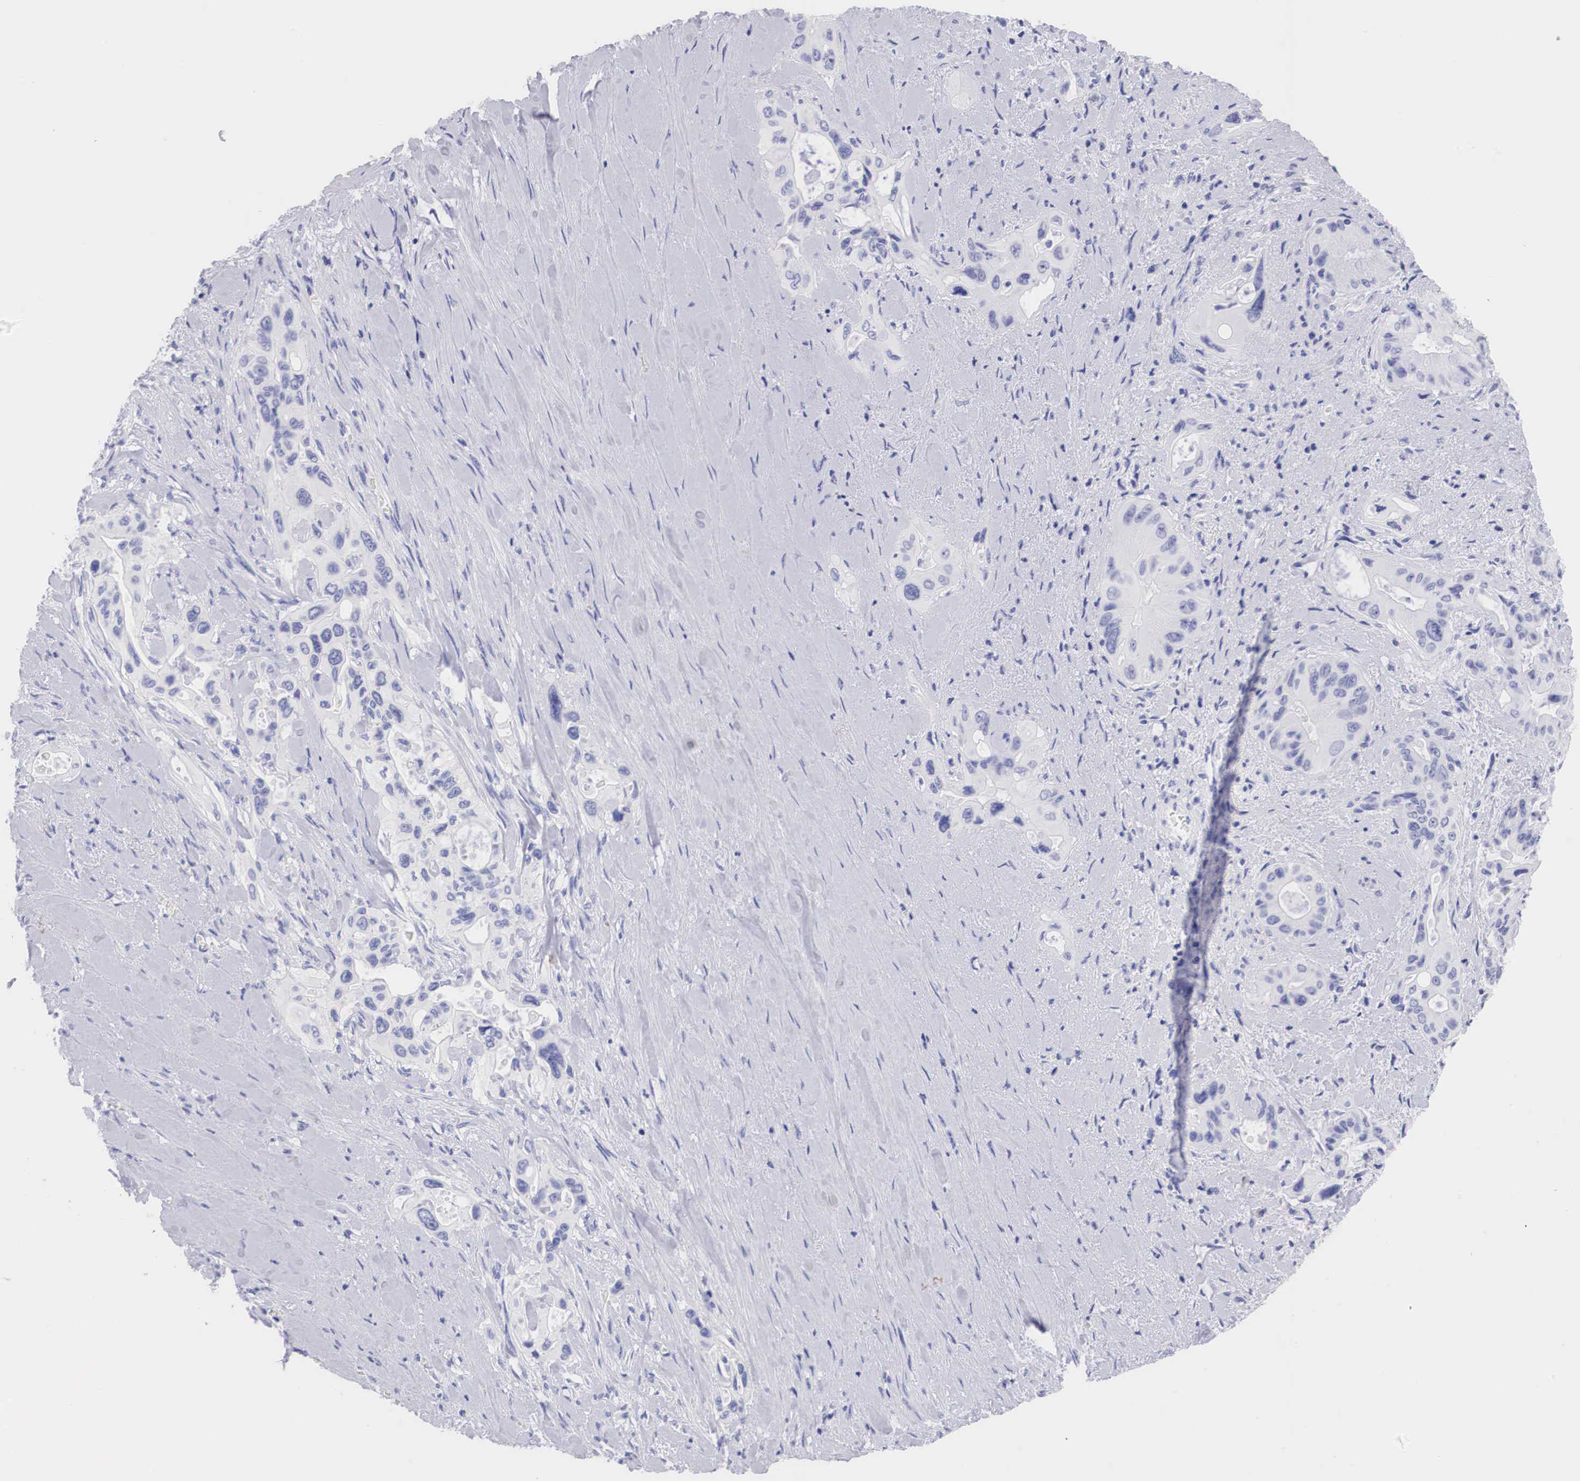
{"staining": {"intensity": "negative", "quantity": "none", "location": "none"}, "tissue": "pancreatic cancer", "cell_type": "Tumor cells", "image_type": "cancer", "snomed": [{"axis": "morphology", "description": "Adenocarcinoma, NOS"}, {"axis": "topography", "description": "Pancreas"}], "caption": "The micrograph demonstrates no staining of tumor cells in pancreatic cancer. (IHC, brightfield microscopy, high magnification).", "gene": "TYR", "patient": {"sex": "male", "age": 77}}